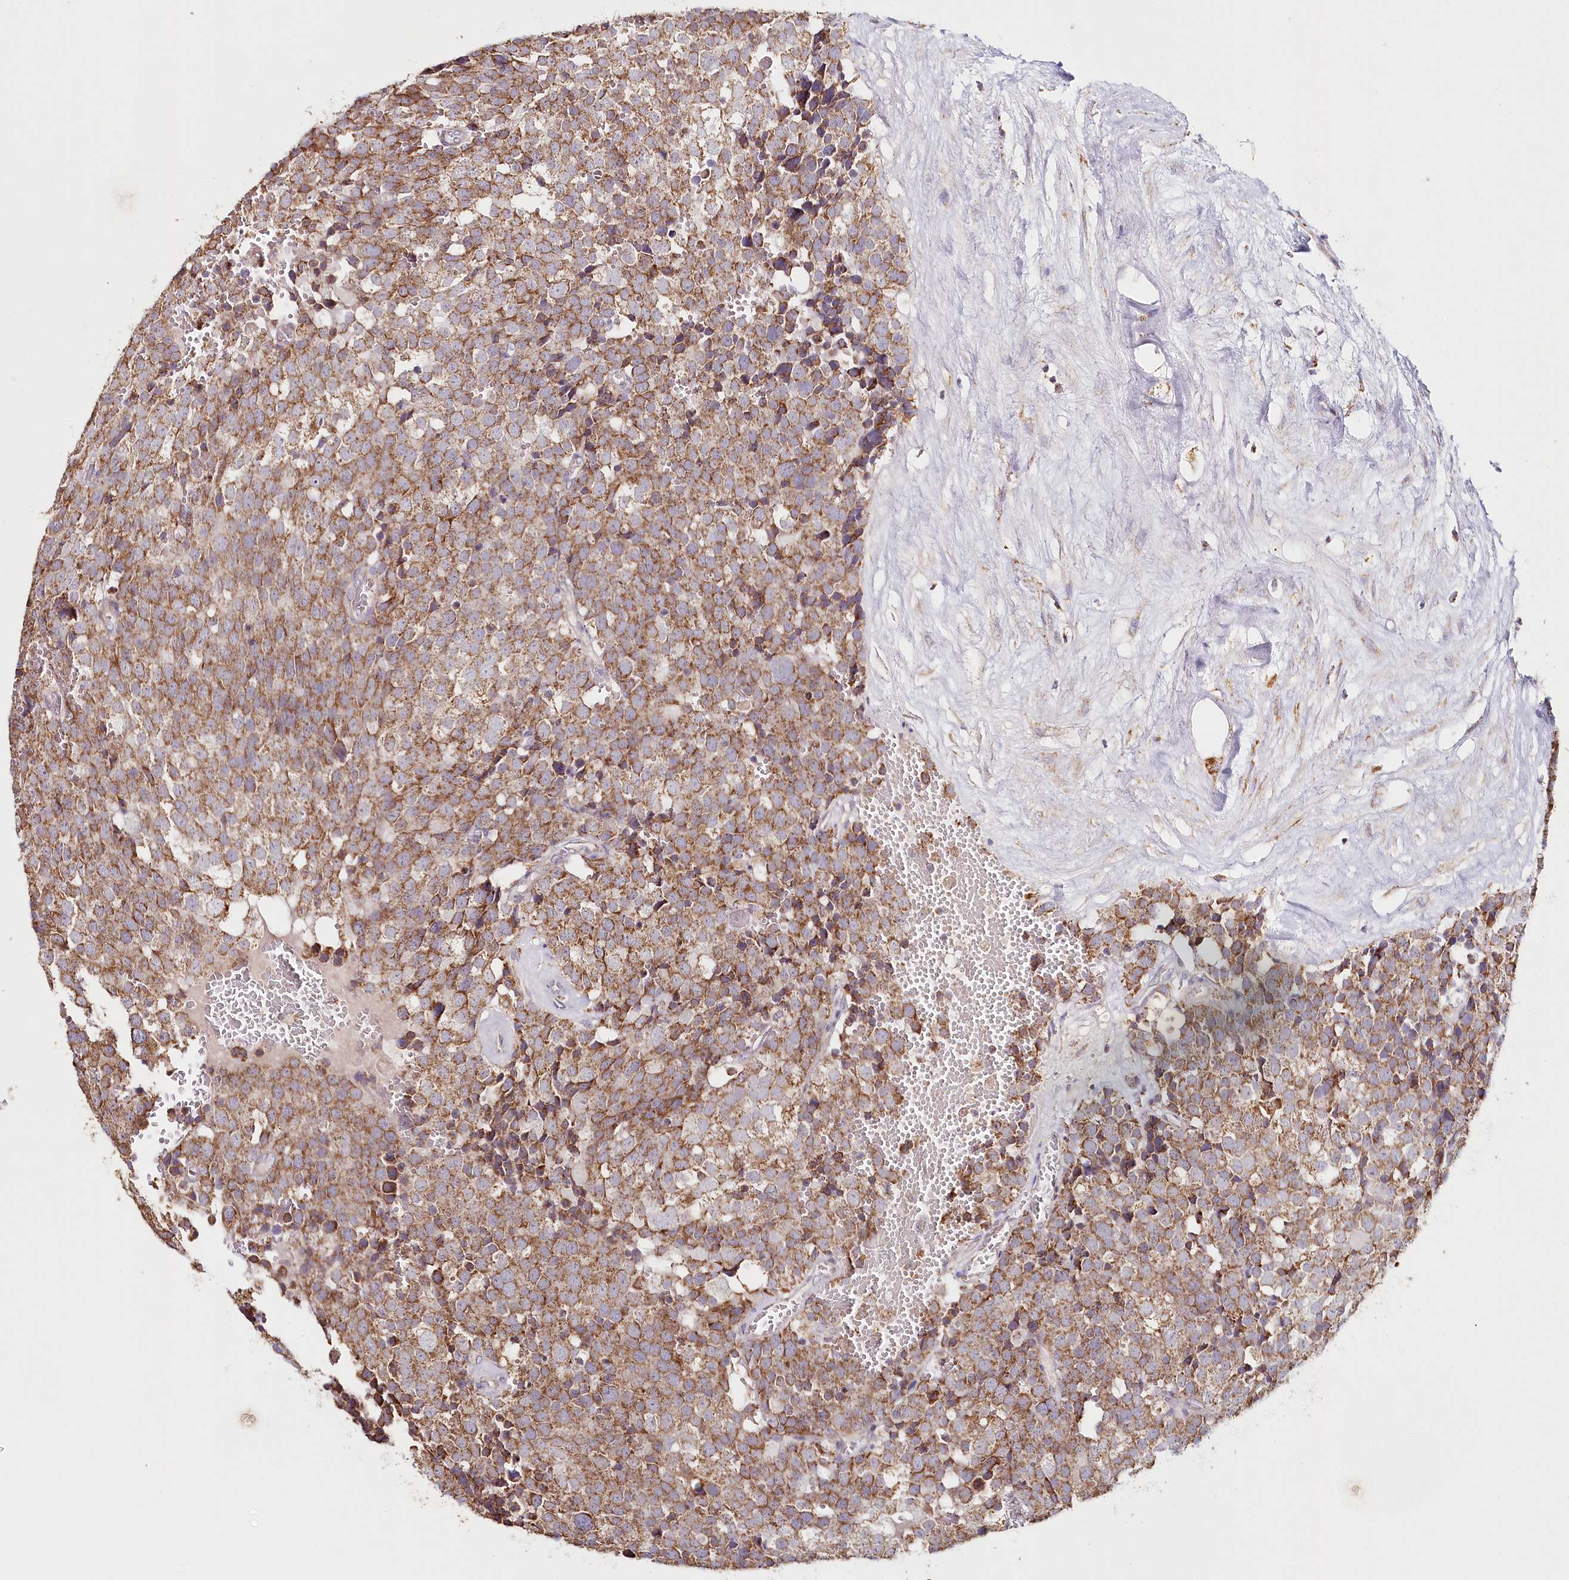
{"staining": {"intensity": "moderate", "quantity": ">75%", "location": "cytoplasmic/membranous"}, "tissue": "testis cancer", "cell_type": "Tumor cells", "image_type": "cancer", "snomed": [{"axis": "morphology", "description": "Seminoma, NOS"}, {"axis": "topography", "description": "Testis"}], "caption": "Brown immunohistochemical staining in human testis cancer exhibits moderate cytoplasmic/membranous staining in approximately >75% of tumor cells. The protein is stained brown, and the nuclei are stained in blue (DAB (3,3'-diaminobenzidine) IHC with brightfield microscopy, high magnification).", "gene": "MMP25", "patient": {"sex": "male", "age": 71}}